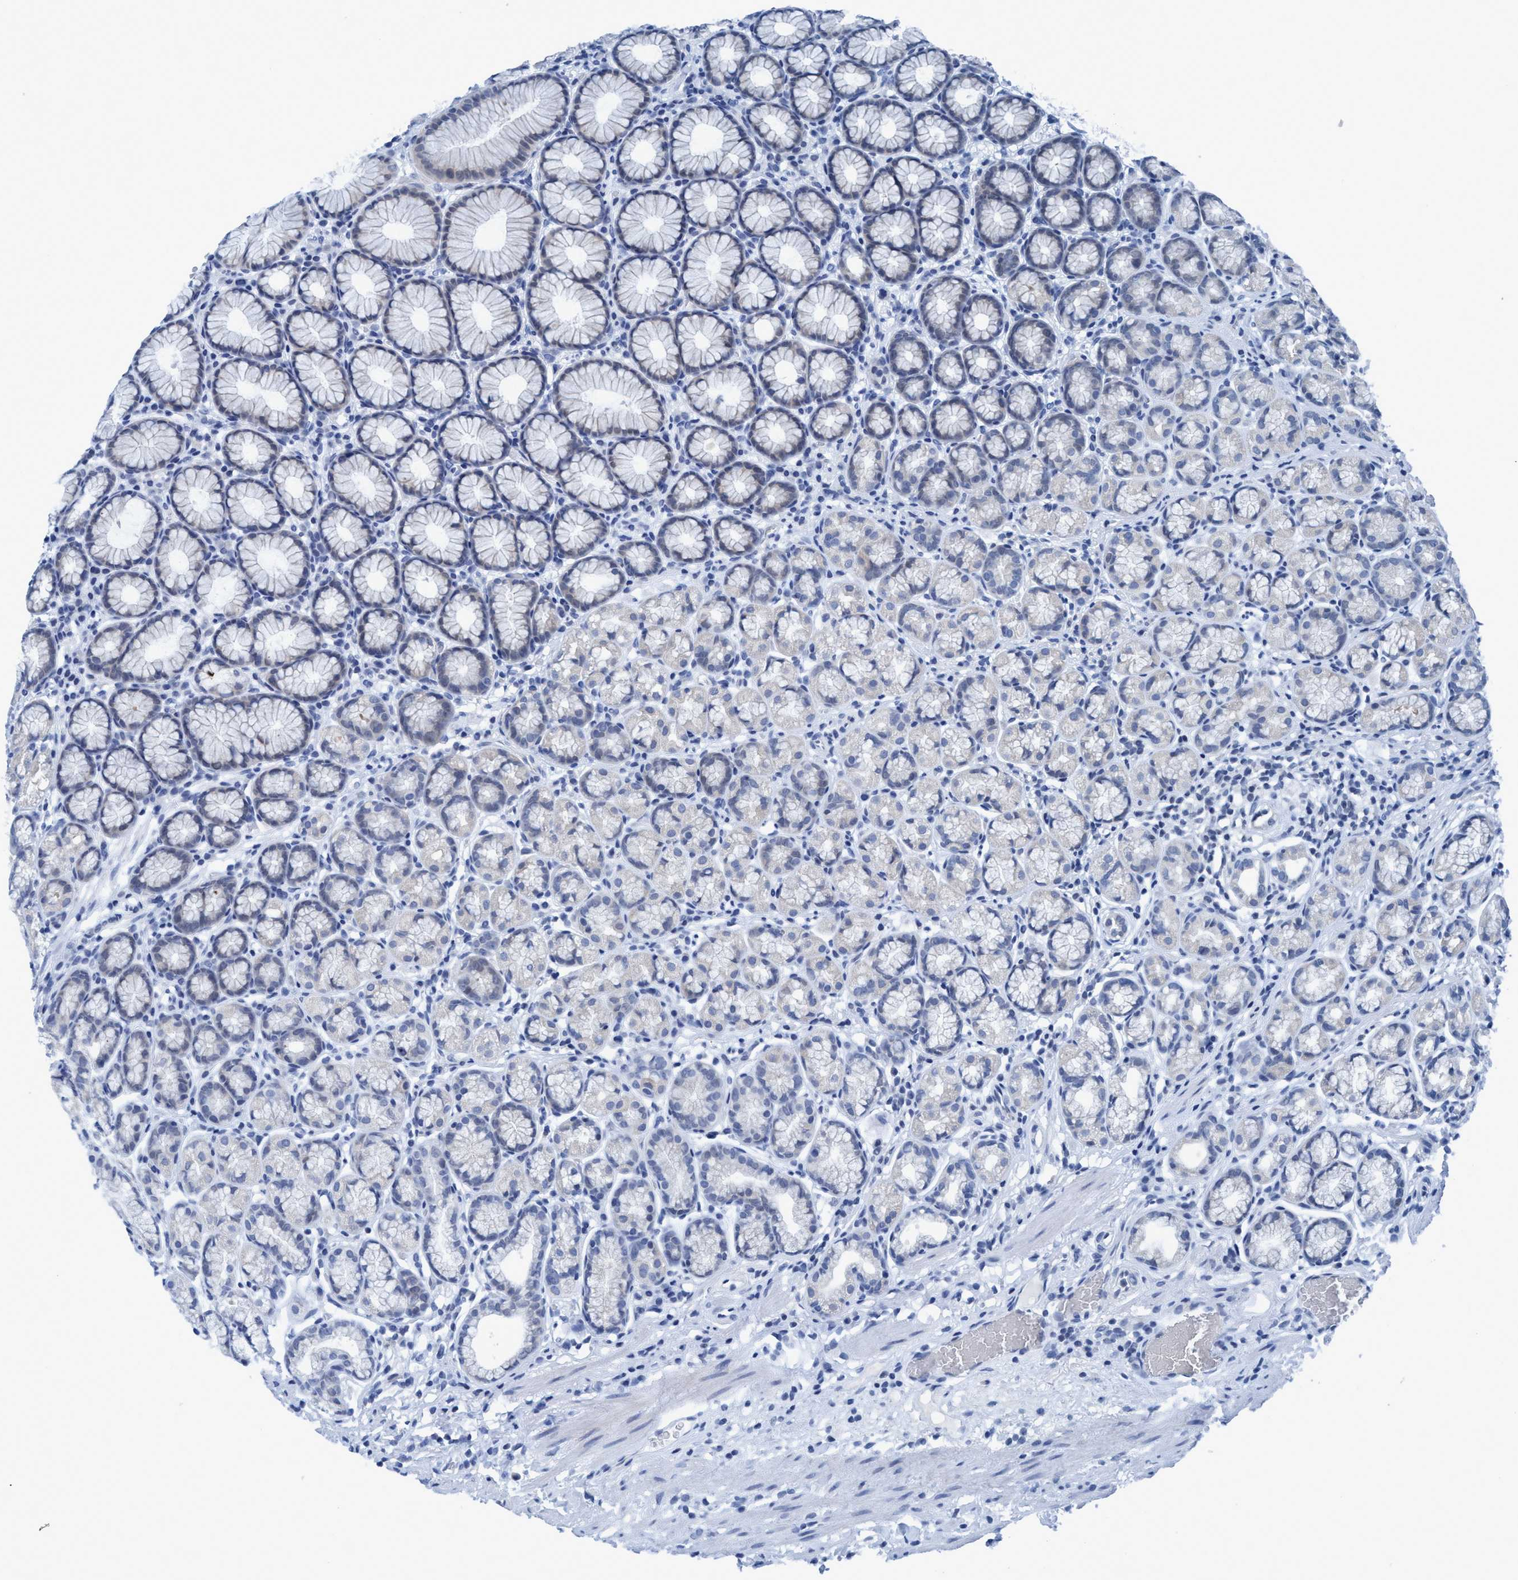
{"staining": {"intensity": "negative", "quantity": "none", "location": "none"}, "tissue": "stomach", "cell_type": "Glandular cells", "image_type": "normal", "snomed": [{"axis": "morphology", "description": "Normal tissue, NOS"}, {"axis": "topography", "description": "Stomach"}], "caption": "Immunohistochemistry (IHC) of normal stomach exhibits no positivity in glandular cells. (DAB (3,3'-diaminobenzidine) IHC, high magnification).", "gene": "DNAI1", "patient": {"sex": "male", "age": 42}}